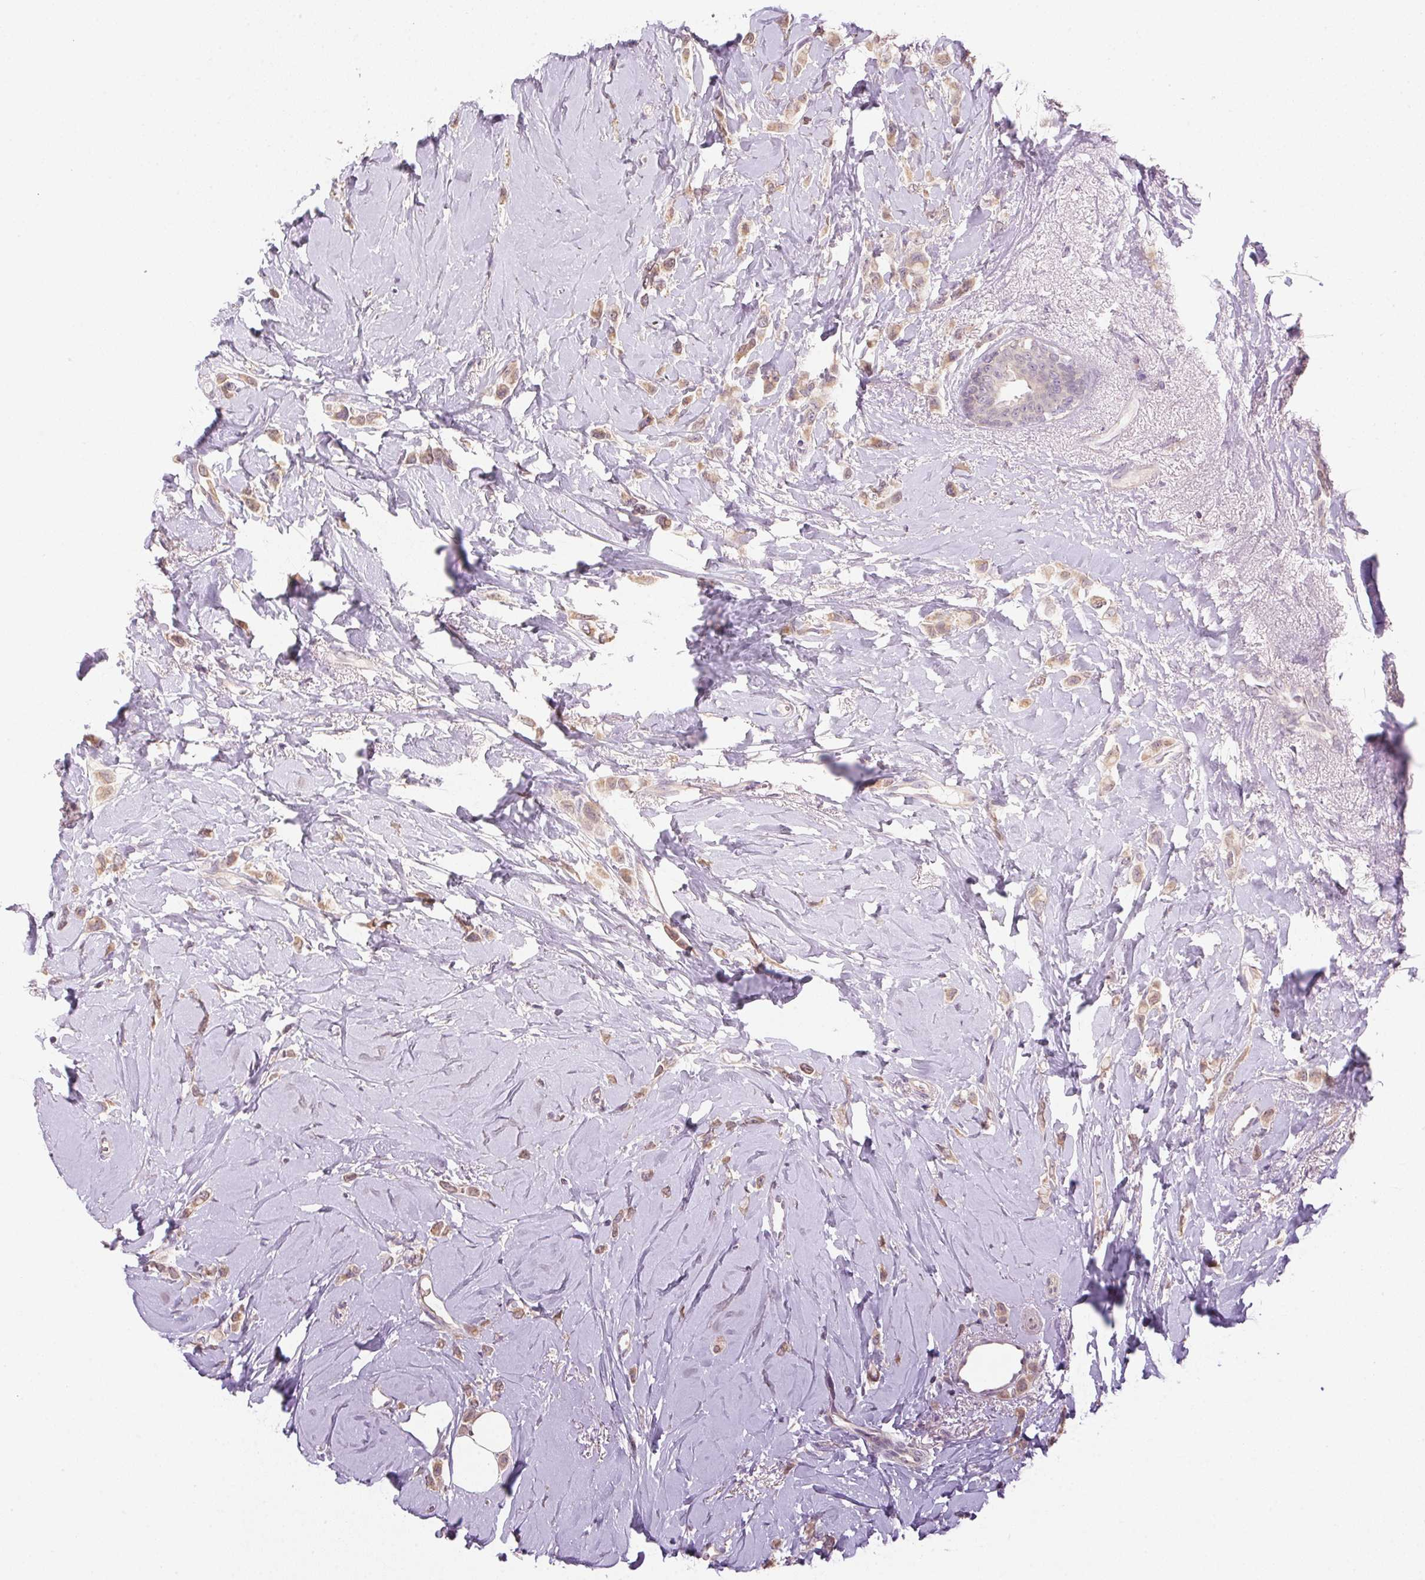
{"staining": {"intensity": "weak", "quantity": "25%-75%", "location": "cytoplasmic/membranous"}, "tissue": "breast cancer", "cell_type": "Tumor cells", "image_type": "cancer", "snomed": [{"axis": "morphology", "description": "Lobular carcinoma"}, {"axis": "topography", "description": "Breast"}], "caption": "A low amount of weak cytoplasmic/membranous positivity is appreciated in about 25%-75% of tumor cells in lobular carcinoma (breast) tissue. Immunohistochemistry stains the protein in brown and the nuclei are stained blue.", "gene": "ALDH8A1", "patient": {"sex": "female", "age": 66}}